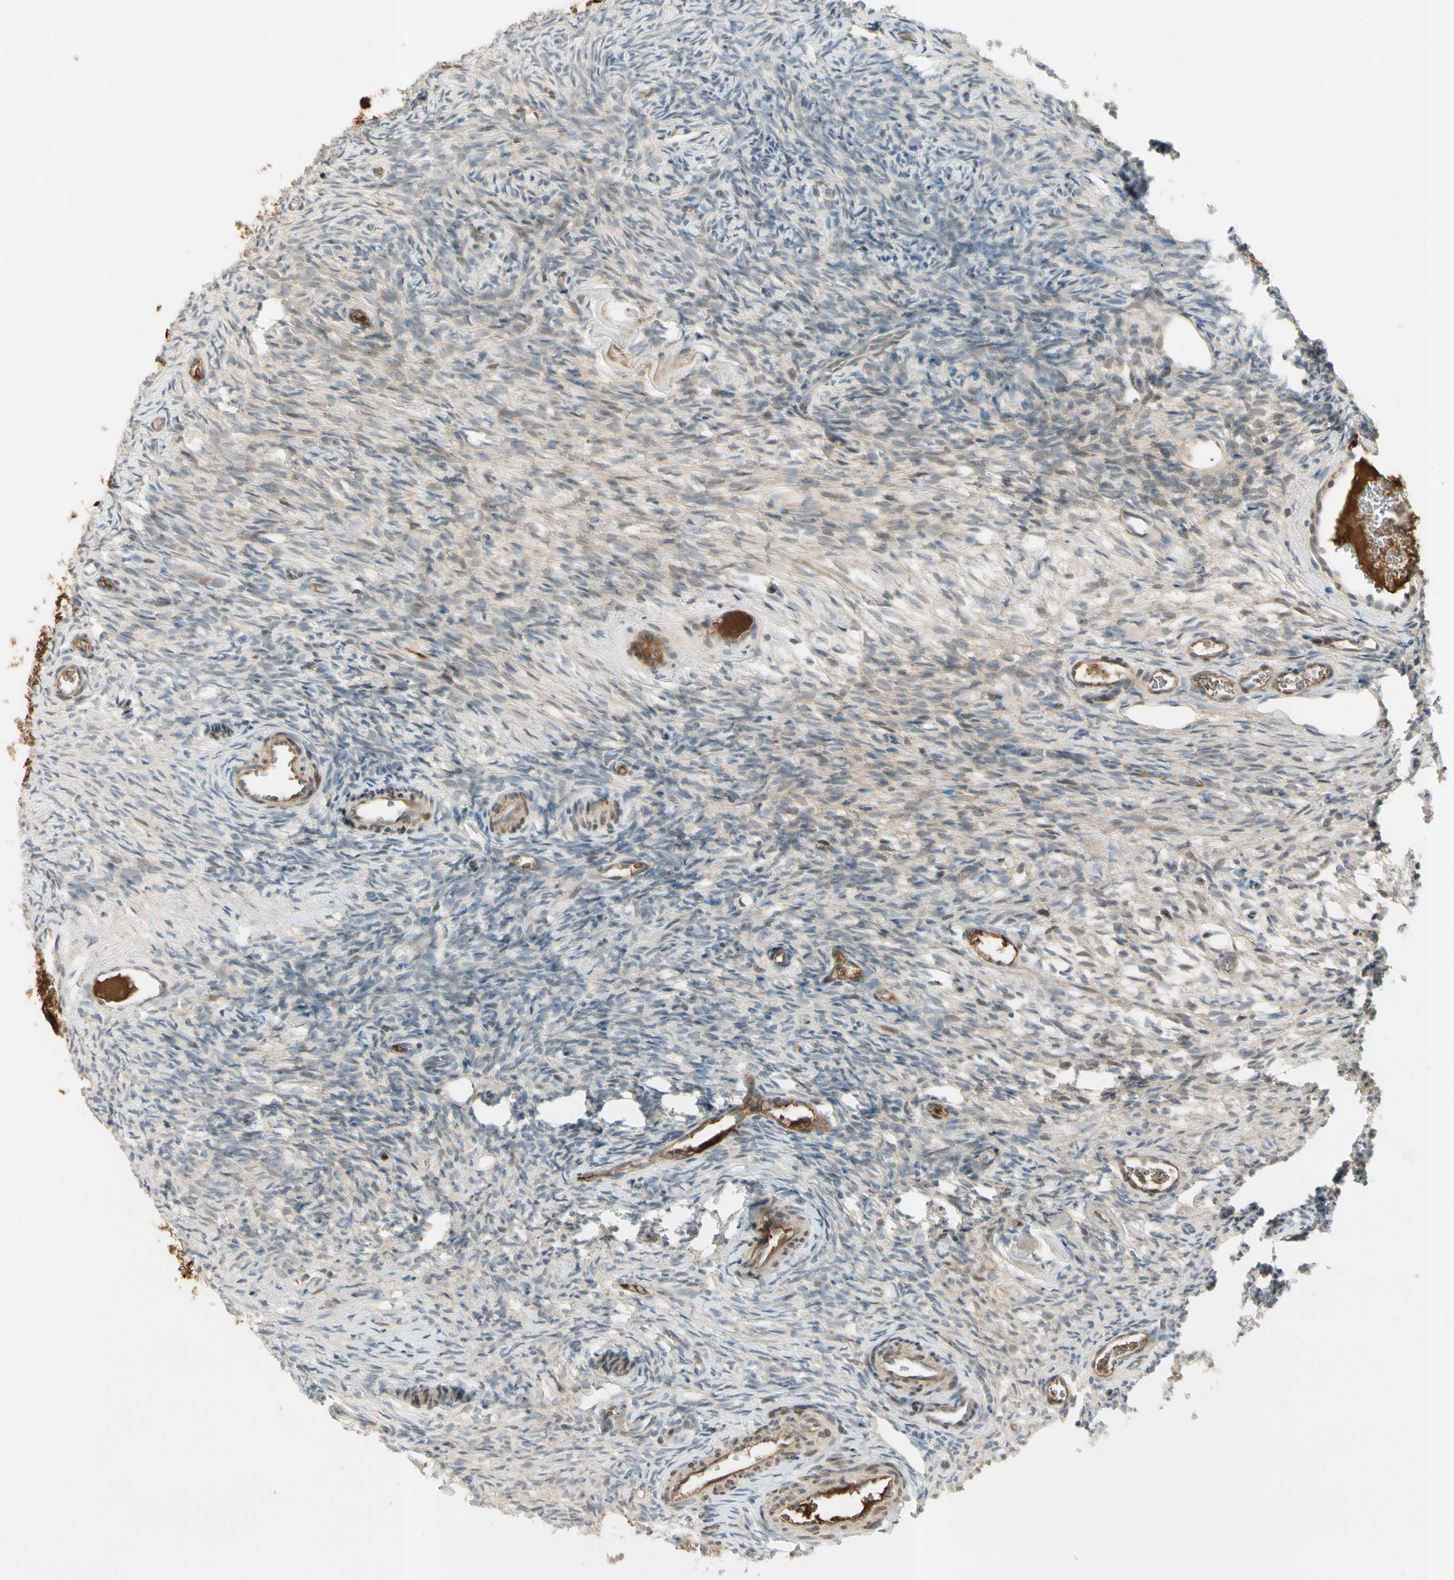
{"staining": {"intensity": "weak", "quantity": "<25%", "location": "cytoplasmic/membranous,nuclear"}, "tissue": "ovary", "cell_type": "Ovarian stroma cells", "image_type": "normal", "snomed": [{"axis": "morphology", "description": "Normal tissue, NOS"}, {"axis": "topography", "description": "Ovary"}], "caption": "DAB immunohistochemical staining of benign human ovary reveals no significant expression in ovarian stroma cells. Brightfield microscopy of immunohistochemistry stained with DAB (3,3'-diaminobenzidine) (brown) and hematoxylin (blue), captured at high magnification.", "gene": "ICAM5", "patient": {"sex": "female", "age": 35}}